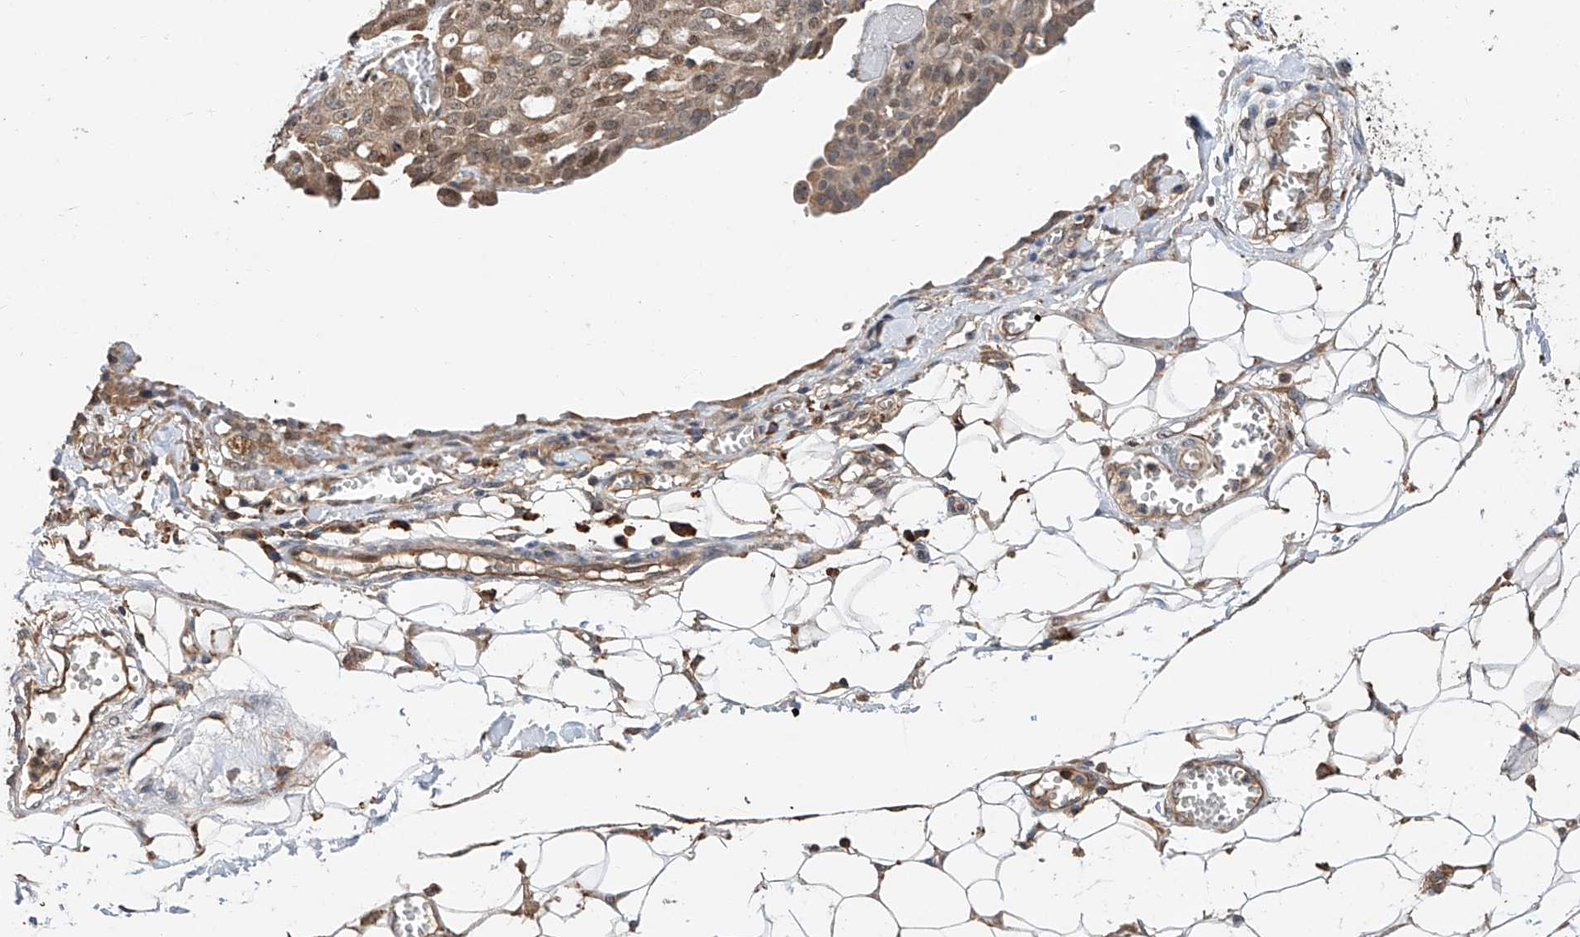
{"staining": {"intensity": "weak", "quantity": ">75%", "location": "cytoplasmic/membranous,nuclear"}, "tissue": "ovarian cancer", "cell_type": "Tumor cells", "image_type": "cancer", "snomed": [{"axis": "morphology", "description": "Cystadenocarcinoma, serous, NOS"}, {"axis": "topography", "description": "Soft tissue"}, {"axis": "topography", "description": "Ovary"}], "caption": "Immunohistochemistry of ovarian serous cystadenocarcinoma shows low levels of weak cytoplasmic/membranous and nuclear expression in about >75% of tumor cells. The protein of interest is stained brown, and the nuclei are stained in blue (DAB (3,3'-diaminobenzidine) IHC with brightfield microscopy, high magnification).", "gene": "RILPL2", "patient": {"sex": "female", "age": 57}}